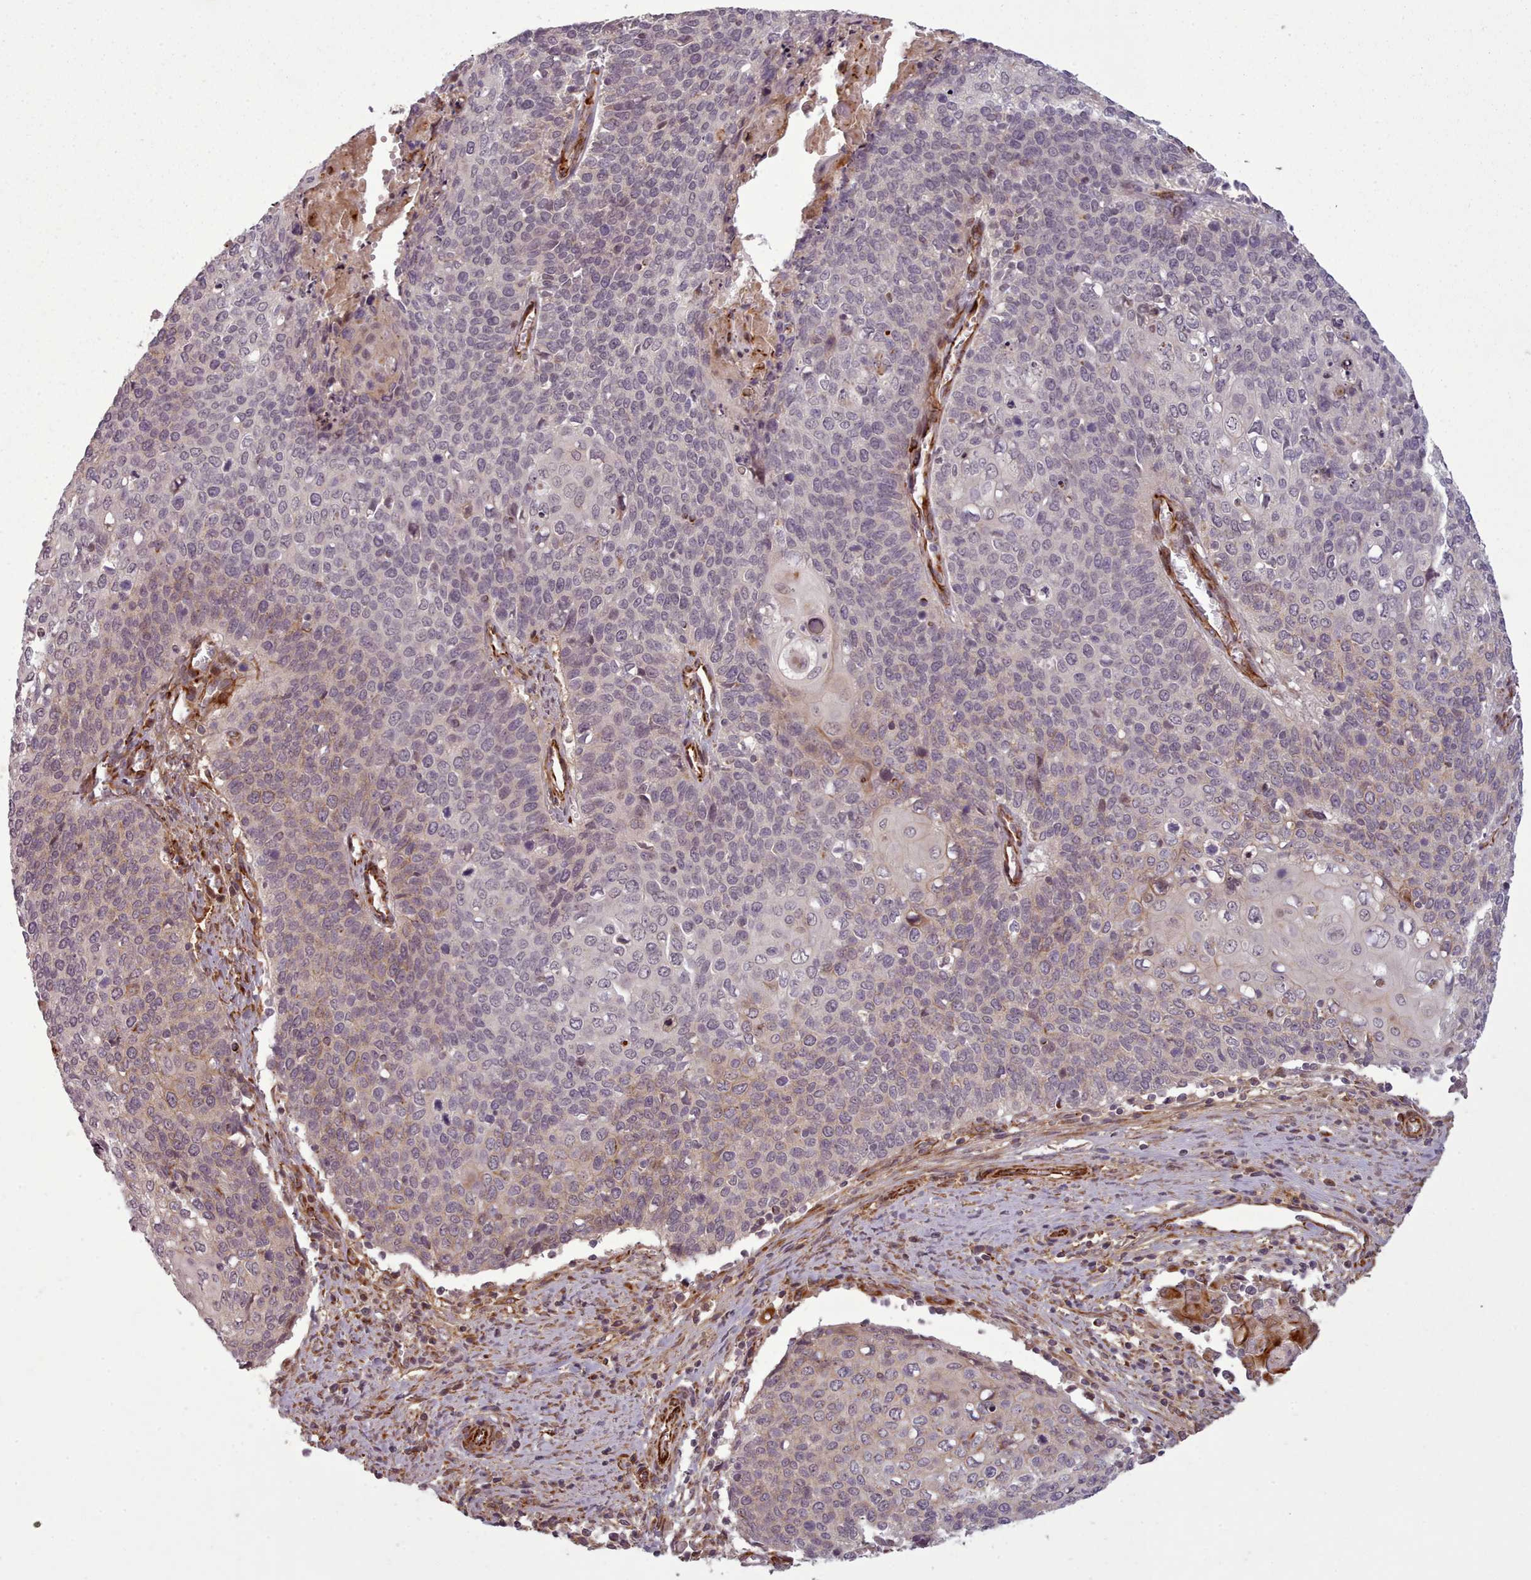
{"staining": {"intensity": "weak", "quantity": "<25%", "location": "cytoplasmic/membranous"}, "tissue": "cervical cancer", "cell_type": "Tumor cells", "image_type": "cancer", "snomed": [{"axis": "morphology", "description": "Squamous cell carcinoma, NOS"}, {"axis": "topography", "description": "Cervix"}], "caption": "DAB (3,3'-diaminobenzidine) immunohistochemical staining of human cervical cancer (squamous cell carcinoma) shows no significant positivity in tumor cells.", "gene": "GBGT1", "patient": {"sex": "female", "age": 39}}